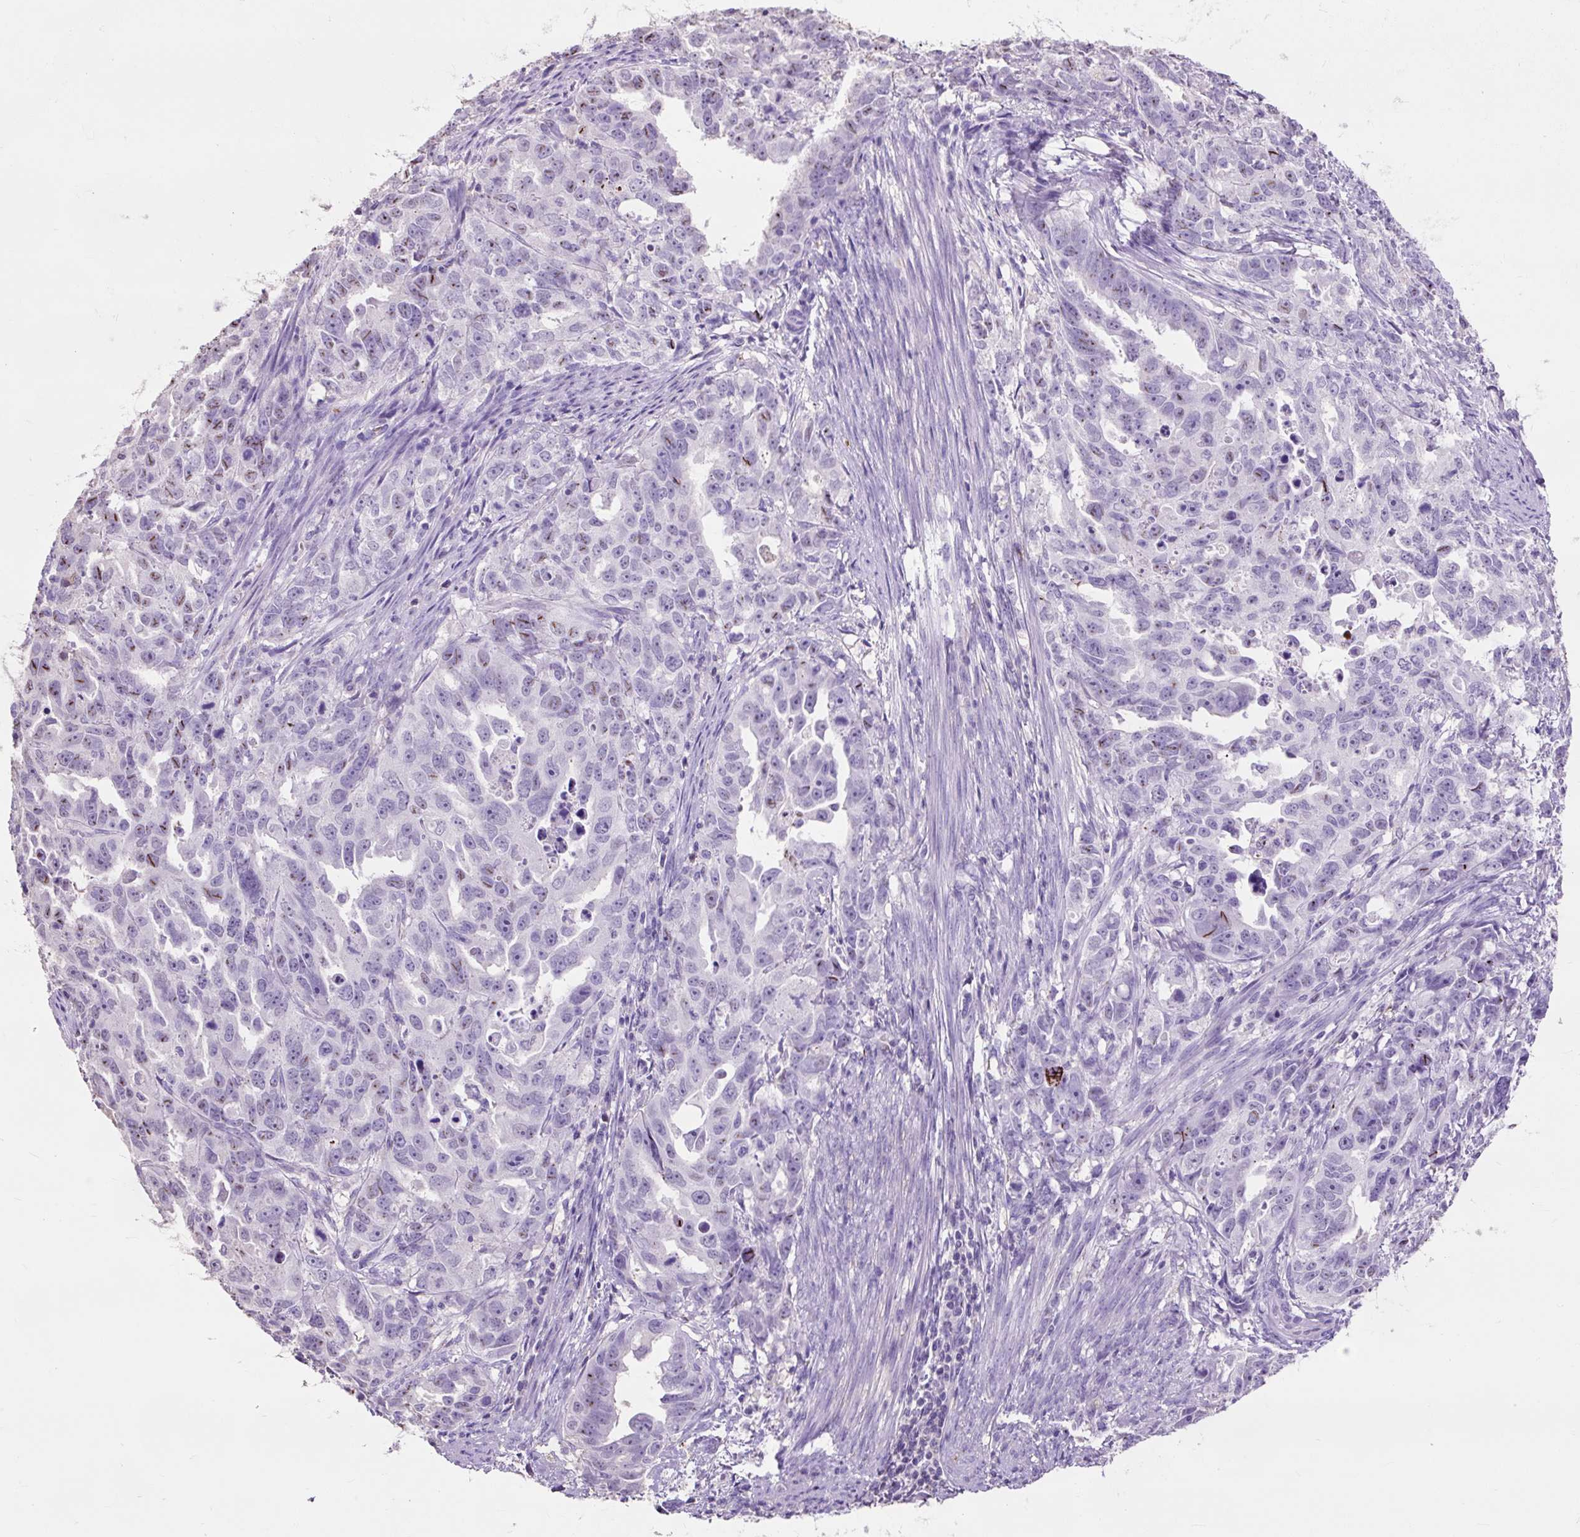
{"staining": {"intensity": "moderate", "quantity": "<25%", "location": "cytoplasmic/membranous"}, "tissue": "endometrial cancer", "cell_type": "Tumor cells", "image_type": "cancer", "snomed": [{"axis": "morphology", "description": "Adenocarcinoma, NOS"}, {"axis": "topography", "description": "Endometrium"}], "caption": "DAB immunohistochemical staining of endometrial cancer demonstrates moderate cytoplasmic/membranous protein positivity in about <25% of tumor cells. (IHC, brightfield microscopy, high magnification).", "gene": "OR10A7", "patient": {"sex": "female", "age": 65}}